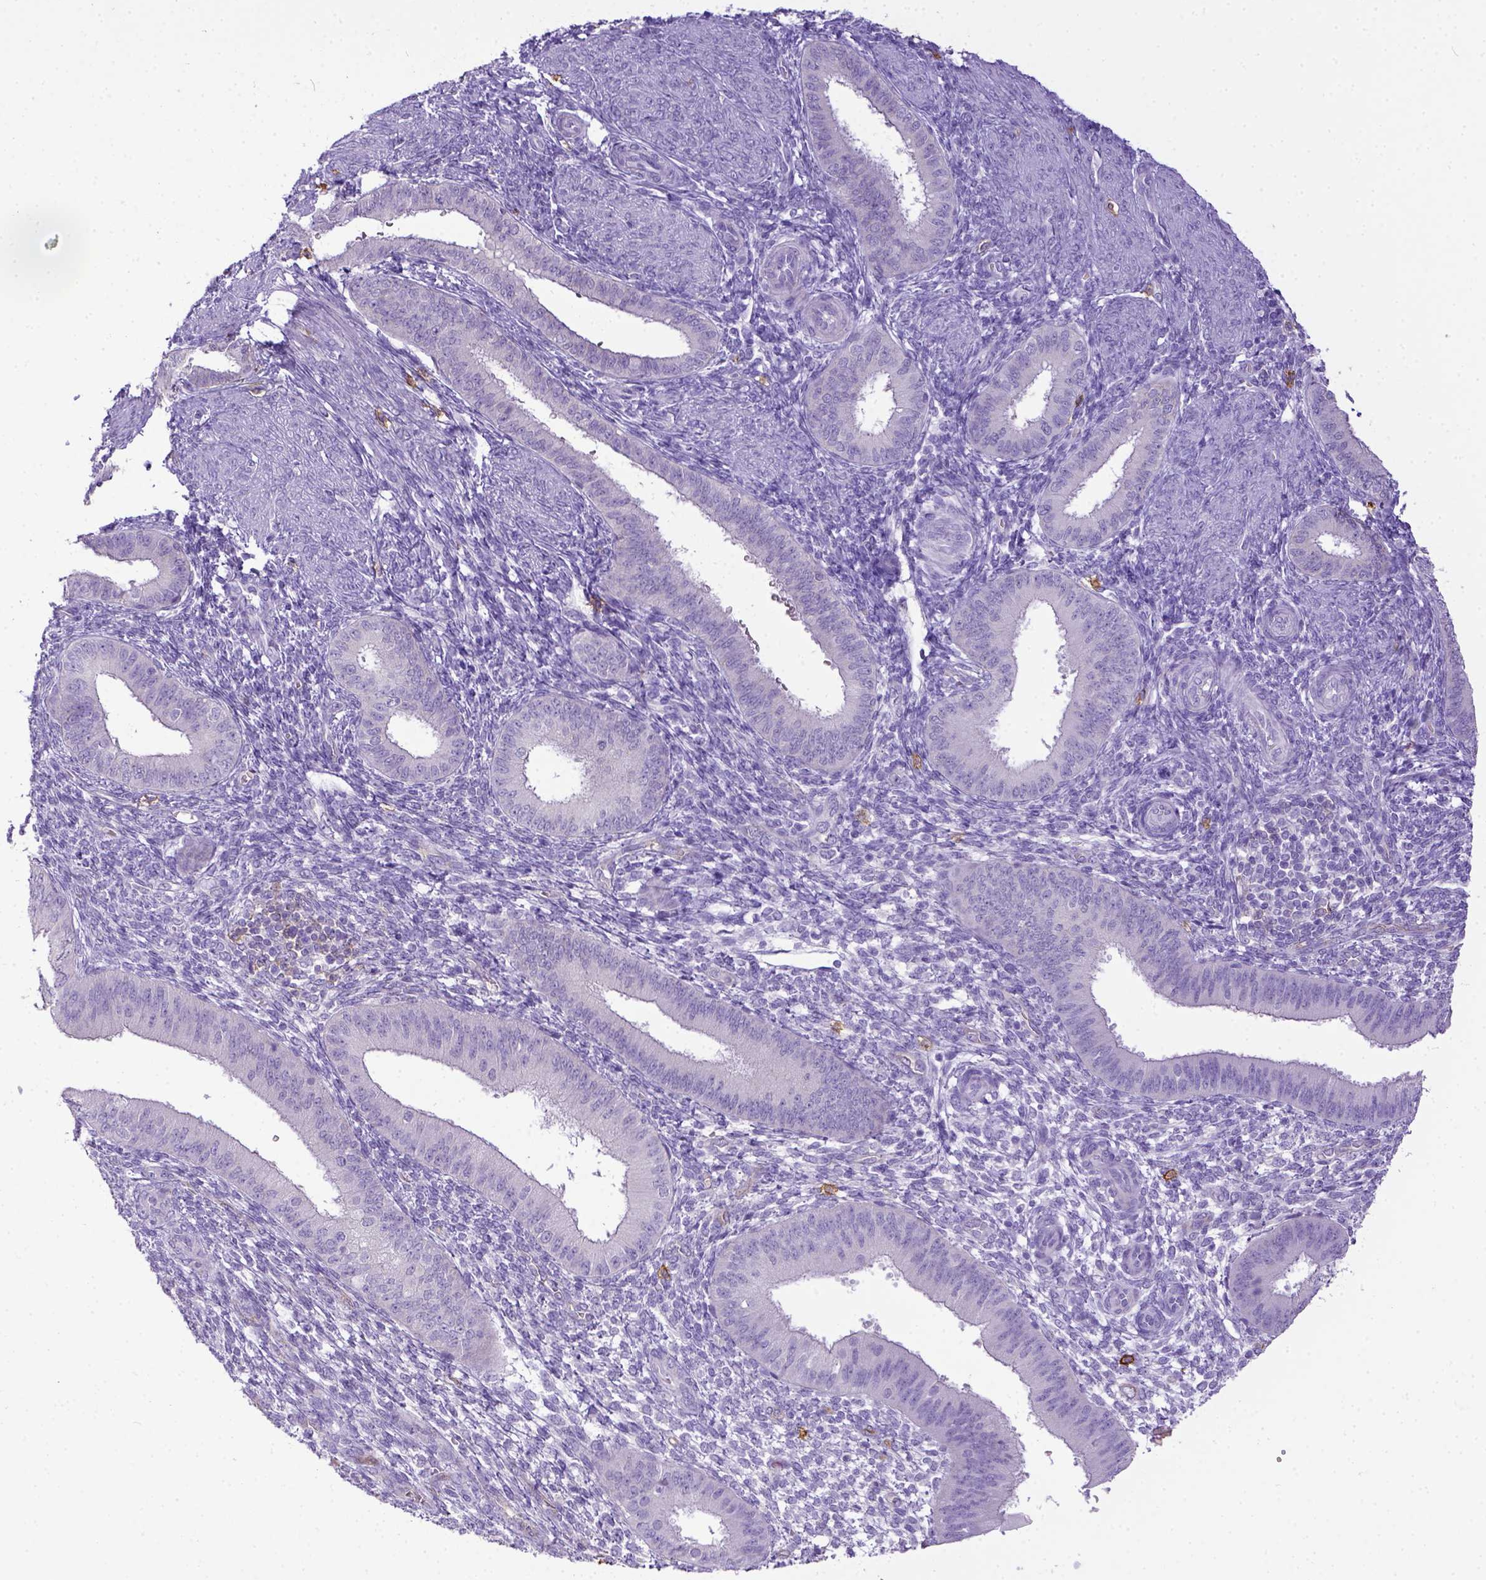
{"staining": {"intensity": "negative", "quantity": "none", "location": "none"}, "tissue": "endometrium", "cell_type": "Cells in endometrial stroma", "image_type": "normal", "snomed": [{"axis": "morphology", "description": "Normal tissue, NOS"}, {"axis": "topography", "description": "Endometrium"}], "caption": "This histopathology image is of unremarkable endometrium stained with immunohistochemistry to label a protein in brown with the nuclei are counter-stained blue. There is no positivity in cells in endometrial stroma.", "gene": "KIT", "patient": {"sex": "female", "age": 39}}